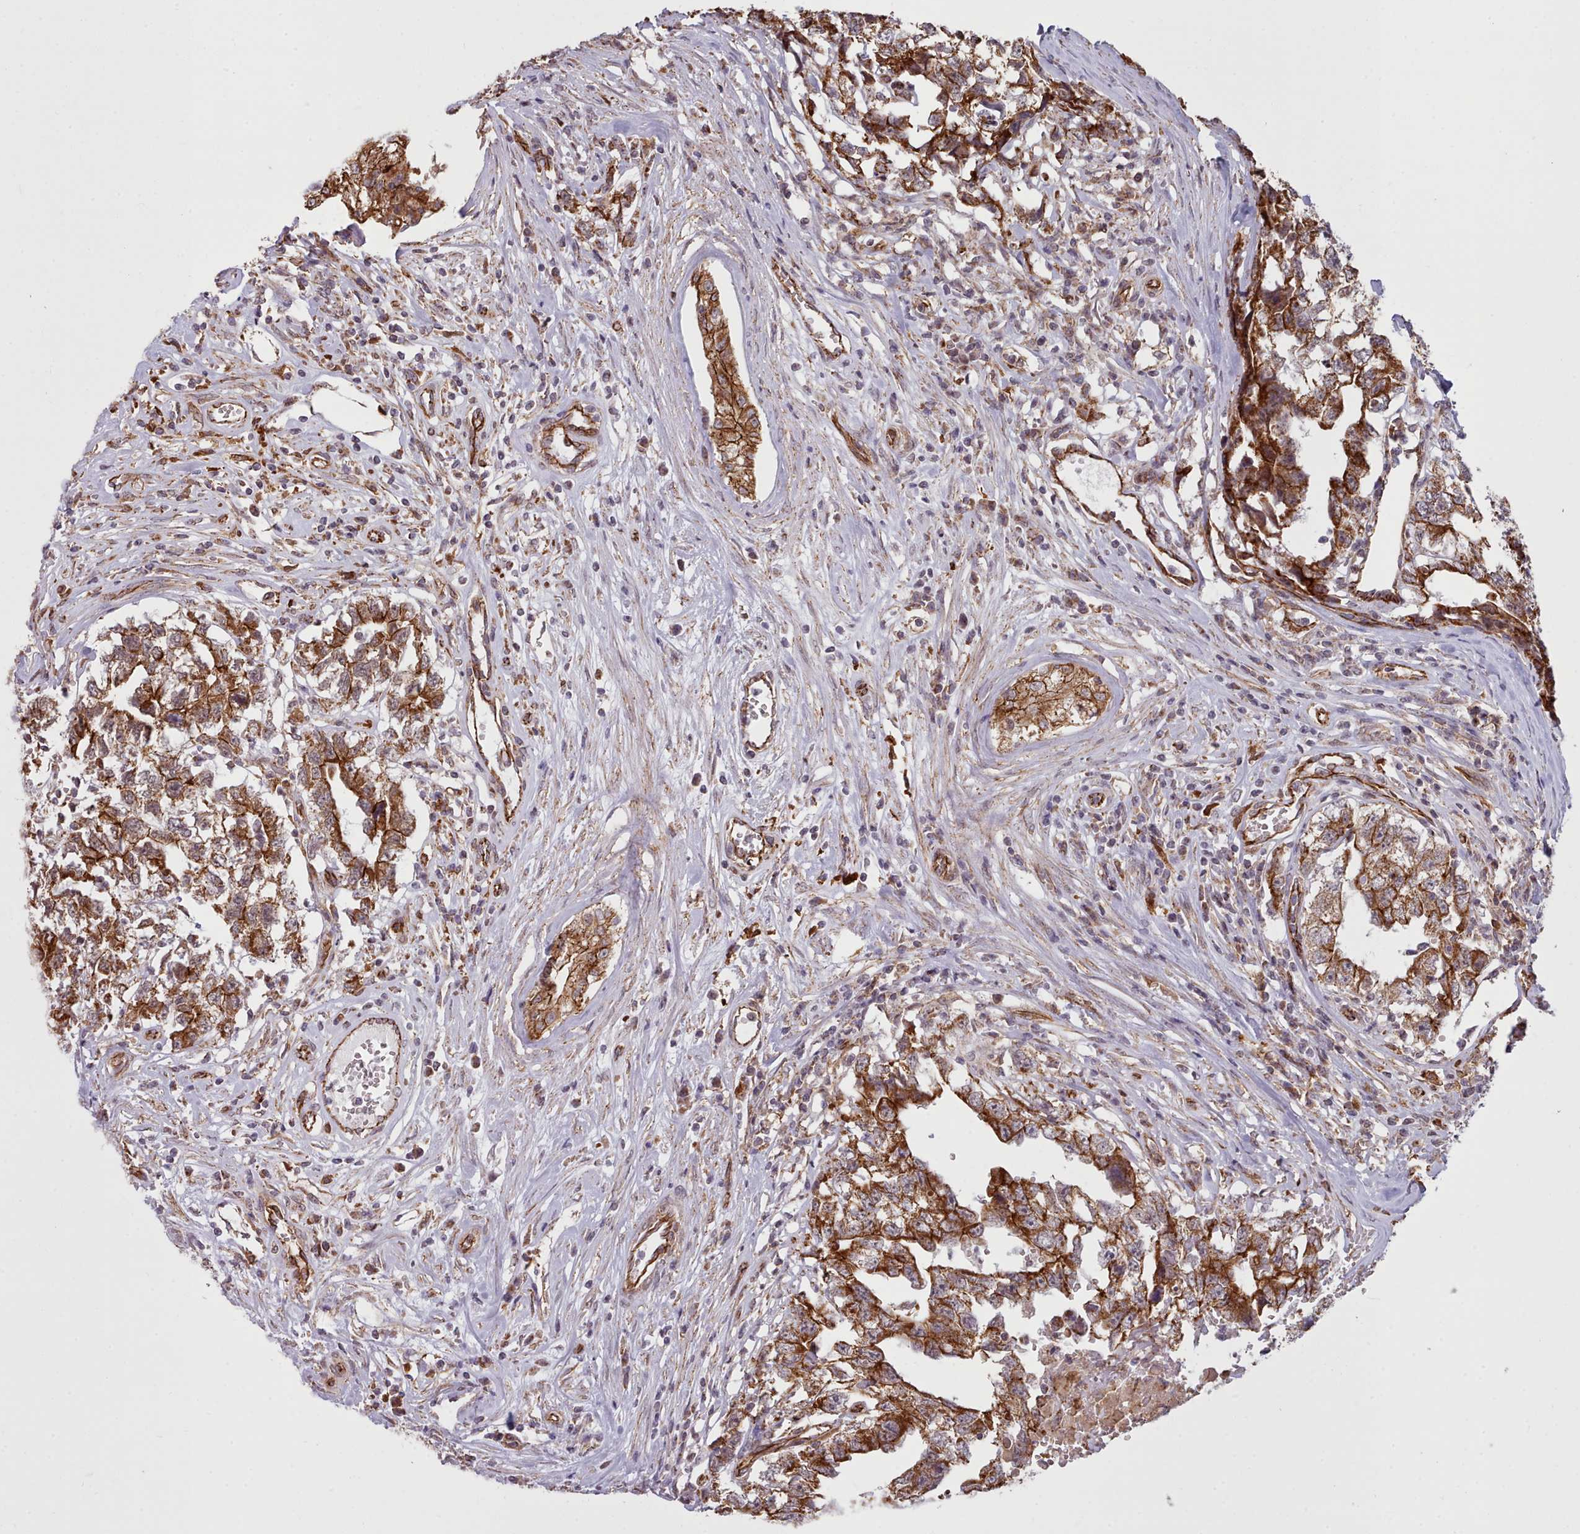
{"staining": {"intensity": "strong", "quantity": ">75%", "location": "cytoplasmic/membranous"}, "tissue": "testis cancer", "cell_type": "Tumor cells", "image_type": "cancer", "snomed": [{"axis": "morphology", "description": "Carcinoma, Embryonal, NOS"}, {"axis": "topography", "description": "Testis"}], "caption": "Approximately >75% of tumor cells in testis cancer (embryonal carcinoma) show strong cytoplasmic/membranous protein staining as visualized by brown immunohistochemical staining.", "gene": "MRPL46", "patient": {"sex": "male", "age": 22}}